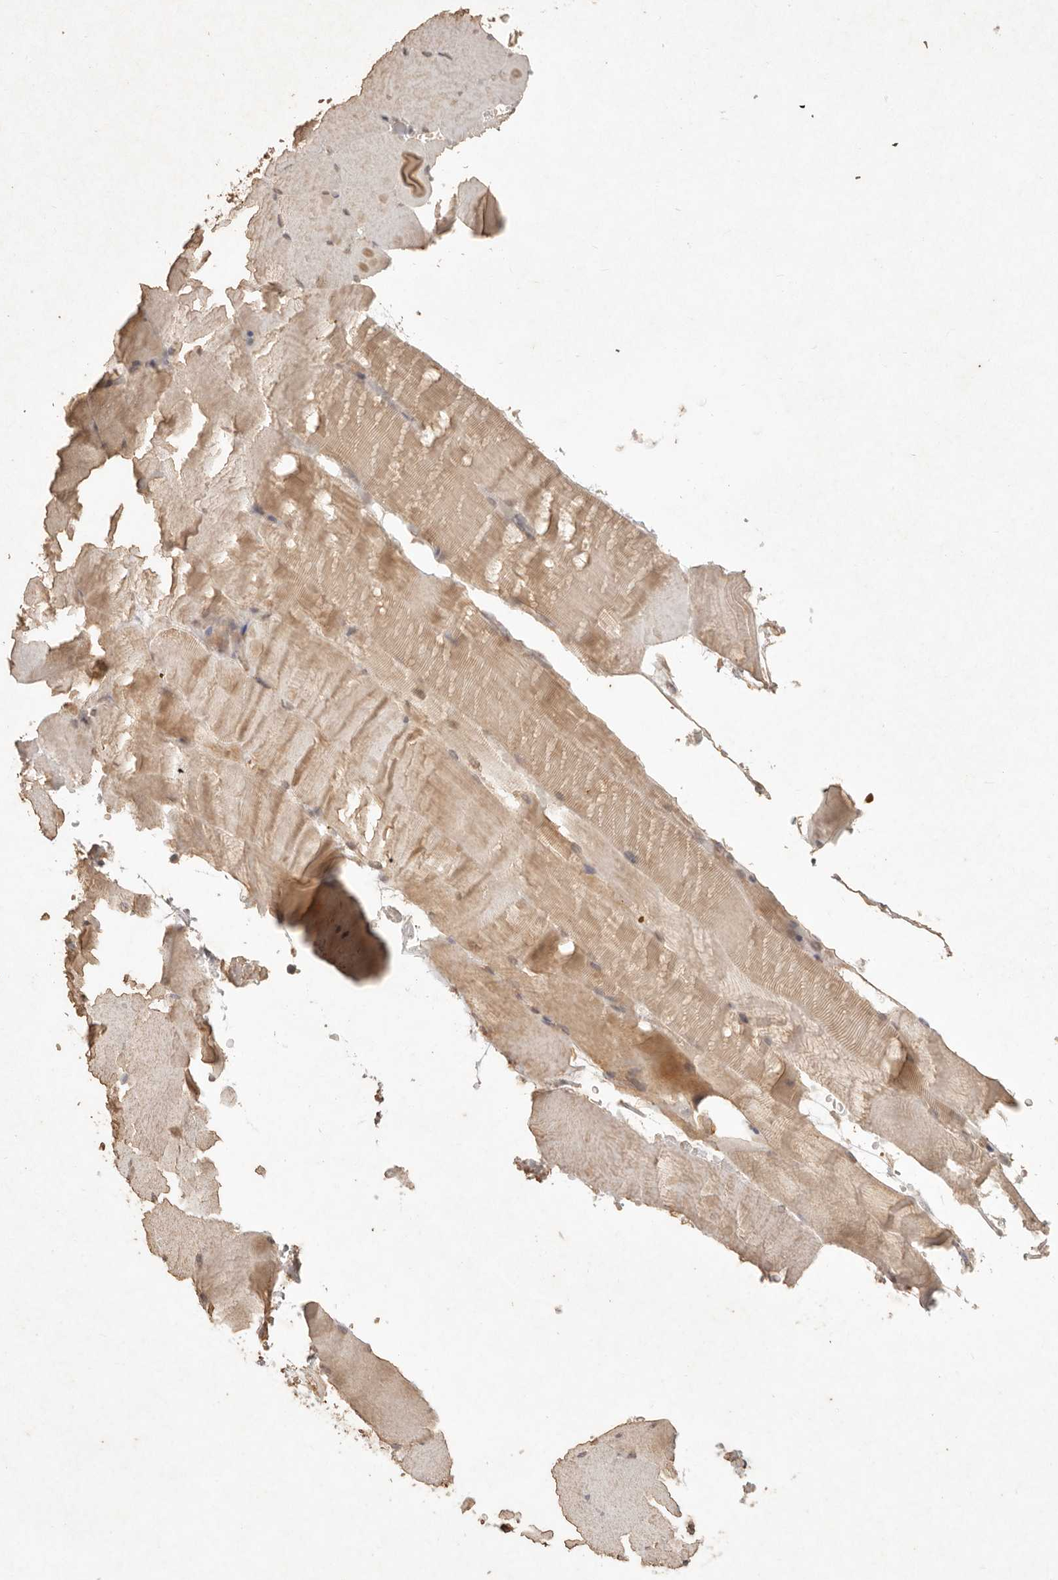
{"staining": {"intensity": "moderate", "quantity": ">75%", "location": "cytoplasmic/membranous"}, "tissue": "skeletal muscle", "cell_type": "Myocytes", "image_type": "normal", "snomed": [{"axis": "morphology", "description": "Normal tissue, NOS"}, {"axis": "topography", "description": "Skeletal muscle"}, {"axis": "topography", "description": "Parathyroid gland"}], "caption": "Immunohistochemistry (DAB) staining of unremarkable skeletal muscle exhibits moderate cytoplasmic/membranous protein expression in approximately >75% of myocytes. Ihc stains the protein in brown and the nuclei are stained blue.", "gene": "LMO4", "patient": {"sex": "female", "age": 37}}